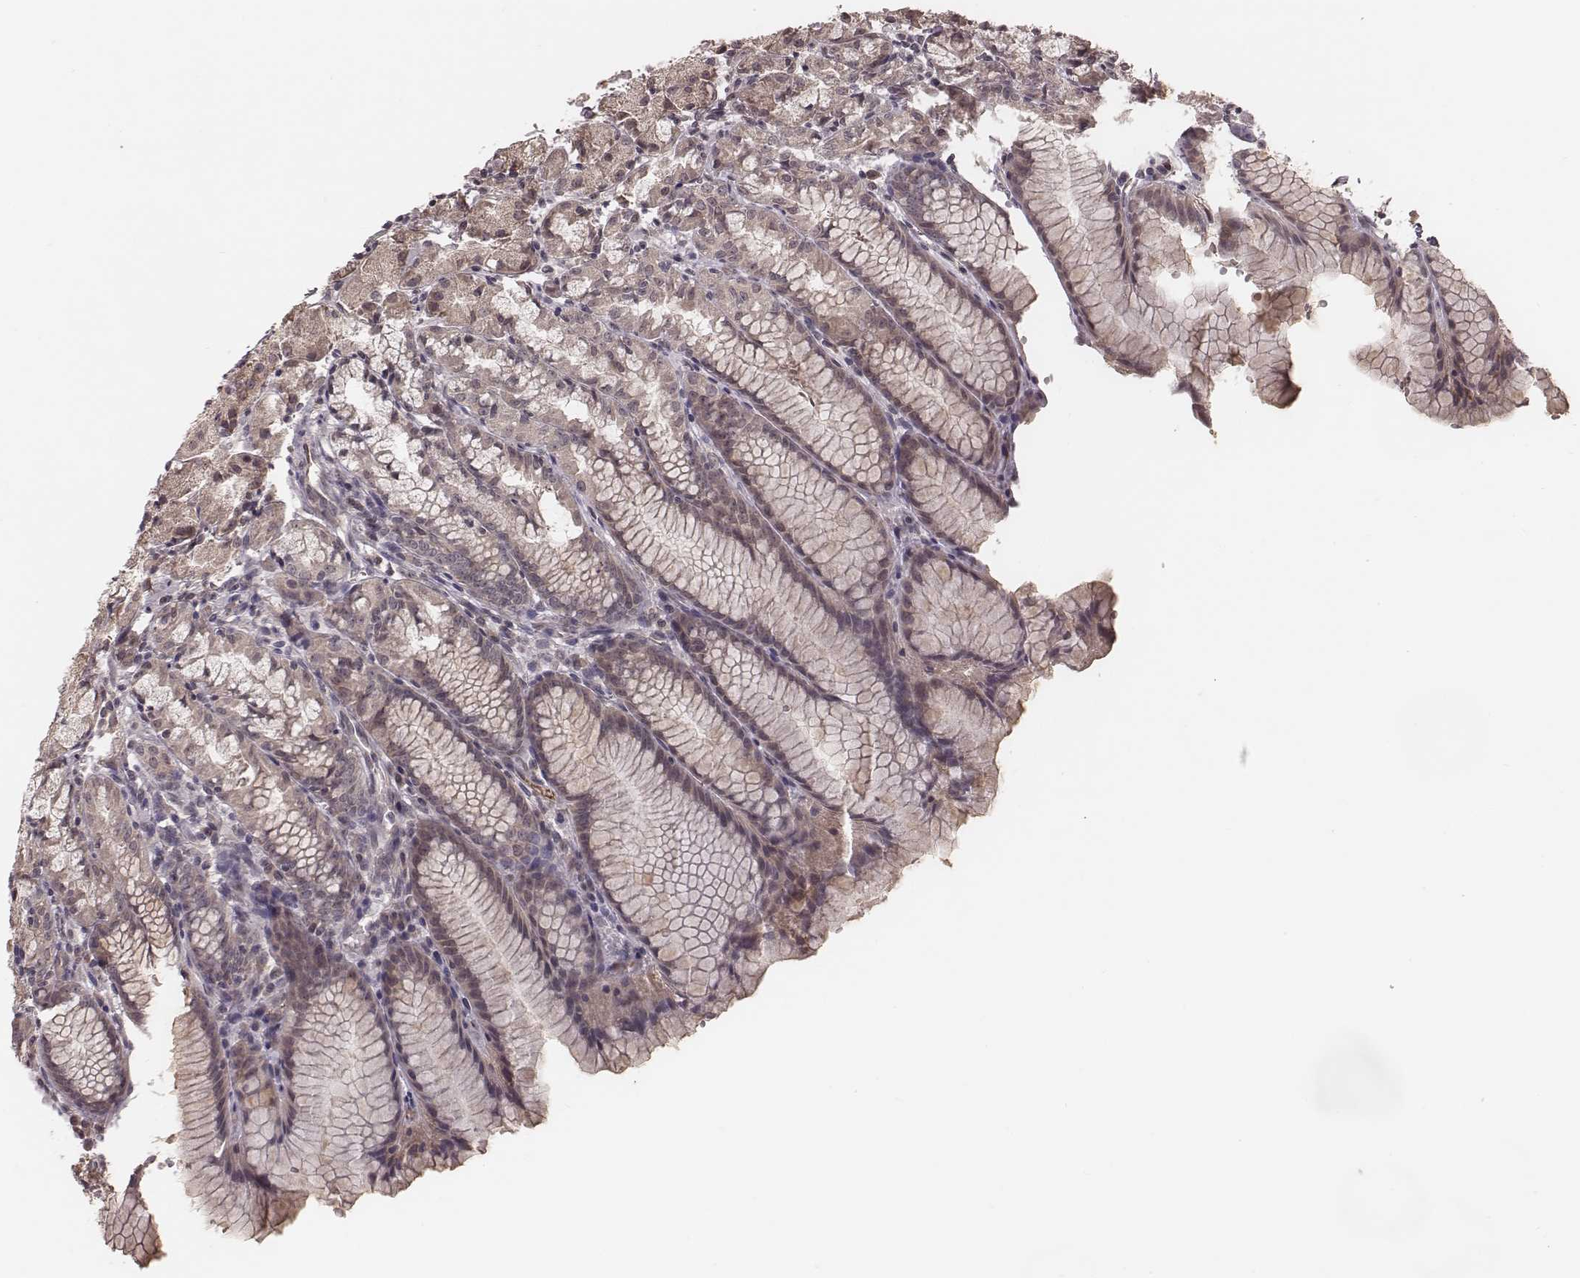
{"staining": {"intensity": "weak", "quantity": "<25%", "location": "cytoplasmic/membranous"}, "tissue": "stomach", "cell_type": "Glandular cells", "image_type": "normal", "snomed": [{"axis": "morphology", "description": "Normal tissue, NOS"}, {"axis": "topography", "description": "Stomach, upper"}], "caption": "DAB immunohistochemical staining of unremarkable stomach demonstrates no significant expression in glandular cells.", "gene": "IL5", "patient": {"sex": "male", "age": 47}}